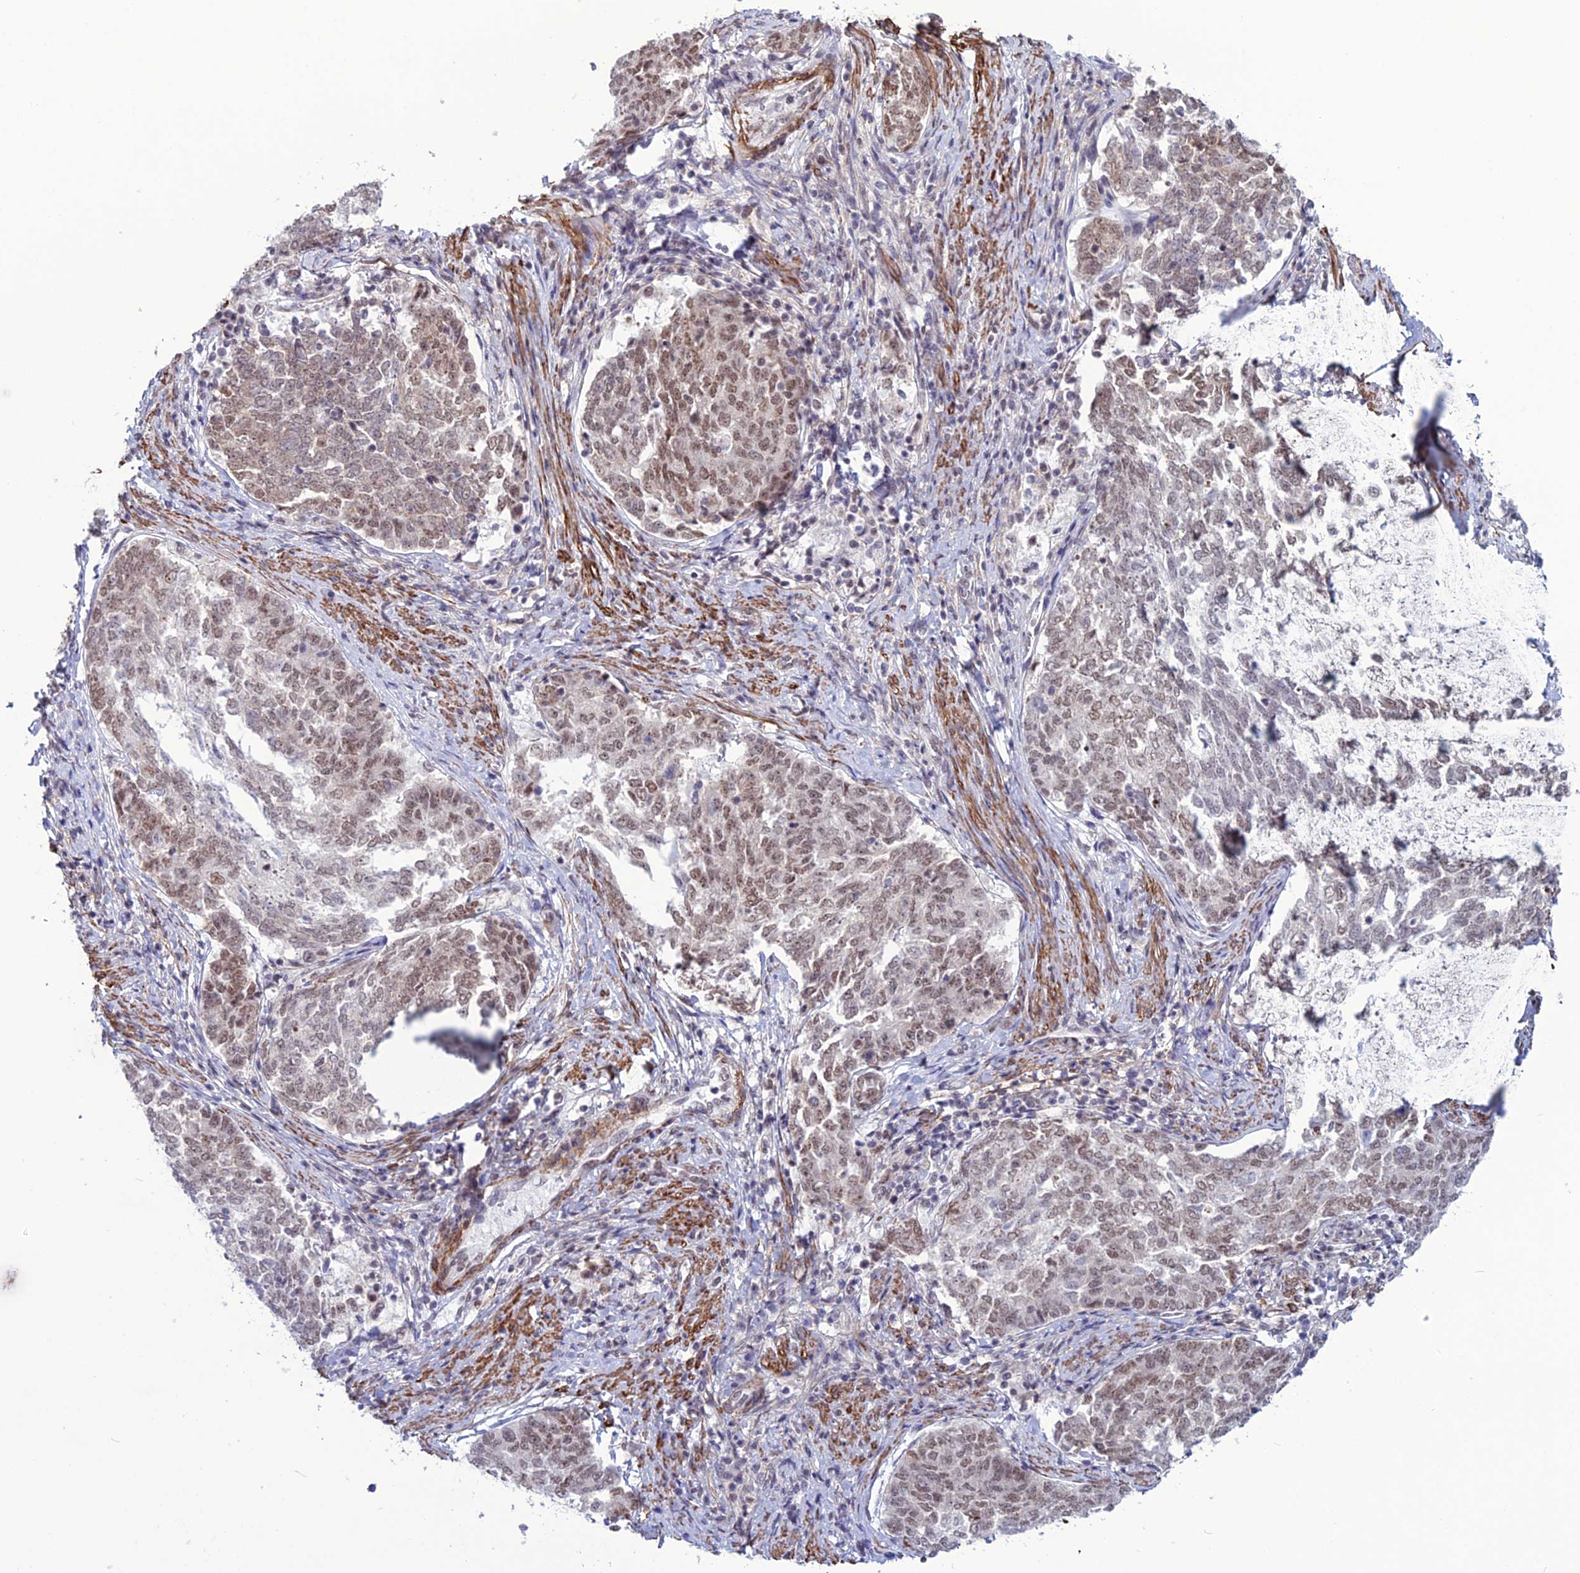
{"staining": {"intensity": "moderate", "quantity": ">75%", "location": "nuclear"}, "tissue": "endometrial cancer", "cell_type": "Tumor cells", "image_type": "cancer", "snomed": [{"axis": "morphology", "description": "Adenocarcinoma, NOS"}, {"axis": "topography", "description": "Endometrium"}], "caption": "A high-resolution micrograph shows IHC staining of endometrial adenocarcinoma, which exhibits moderate nuclear expression in about >75% of tumor cells. (Stains: DAB in brown, nuclei in blue, Microscopy: brightfield microscopy at high magnification).", "gene": "U2AF1", "patient": {"sex": "female", "age": 80}}